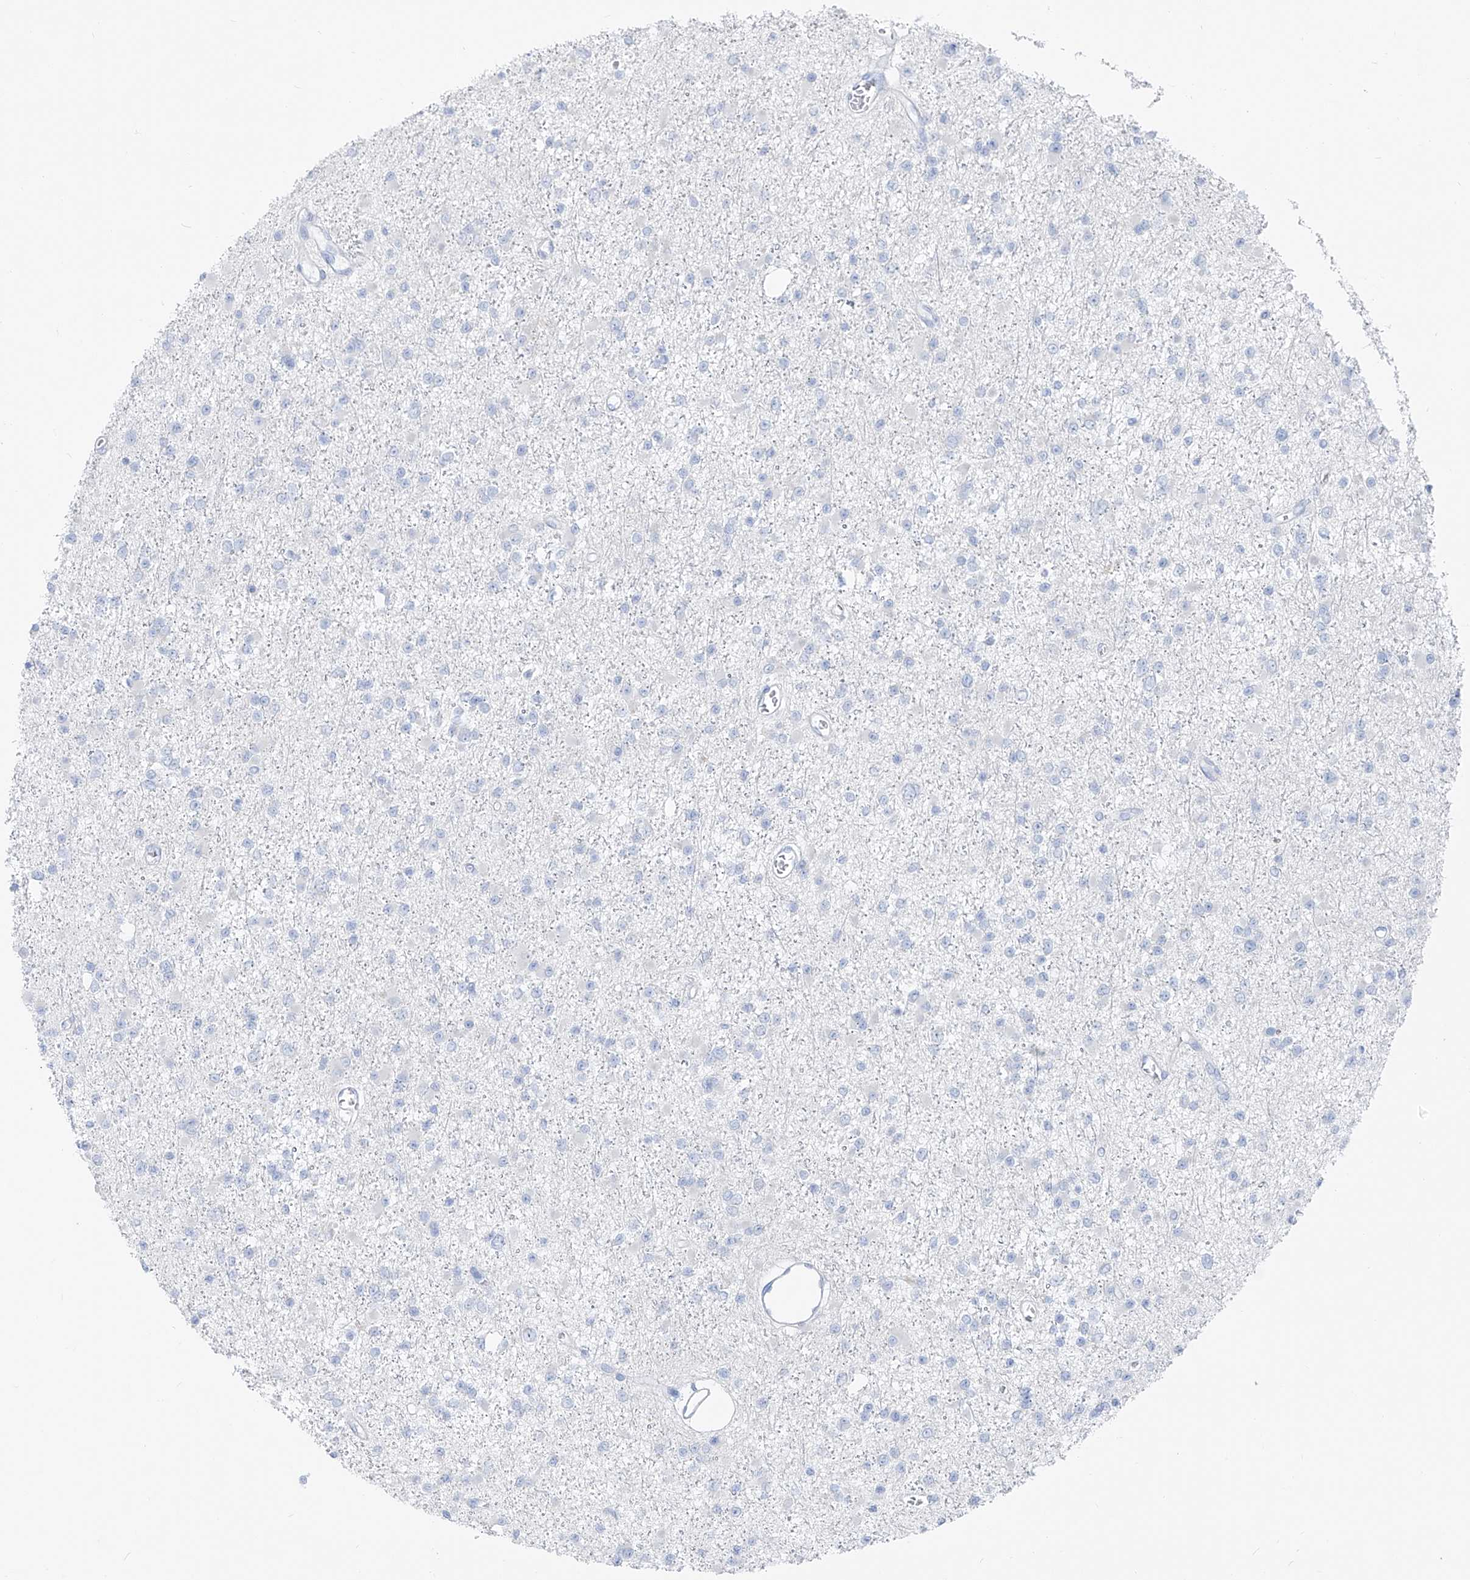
{"staining": {"intensity": "negative", "quantity": "none", "location": "none"}, "tissue": "glioma", "cell_type": "Tumor cells", "image_type": "cancer", "snomed": [{"axis": "morphology", "description": "Glioma, malignant, Low grade"}, {"axis": "topography", "description": "Brain"}], "caption": "Glioma was stained to show a protein in brown. There is no significant staining in tumor cells.", "gene": "FRS3", "patient": {"sex": "female", "age": 22}}